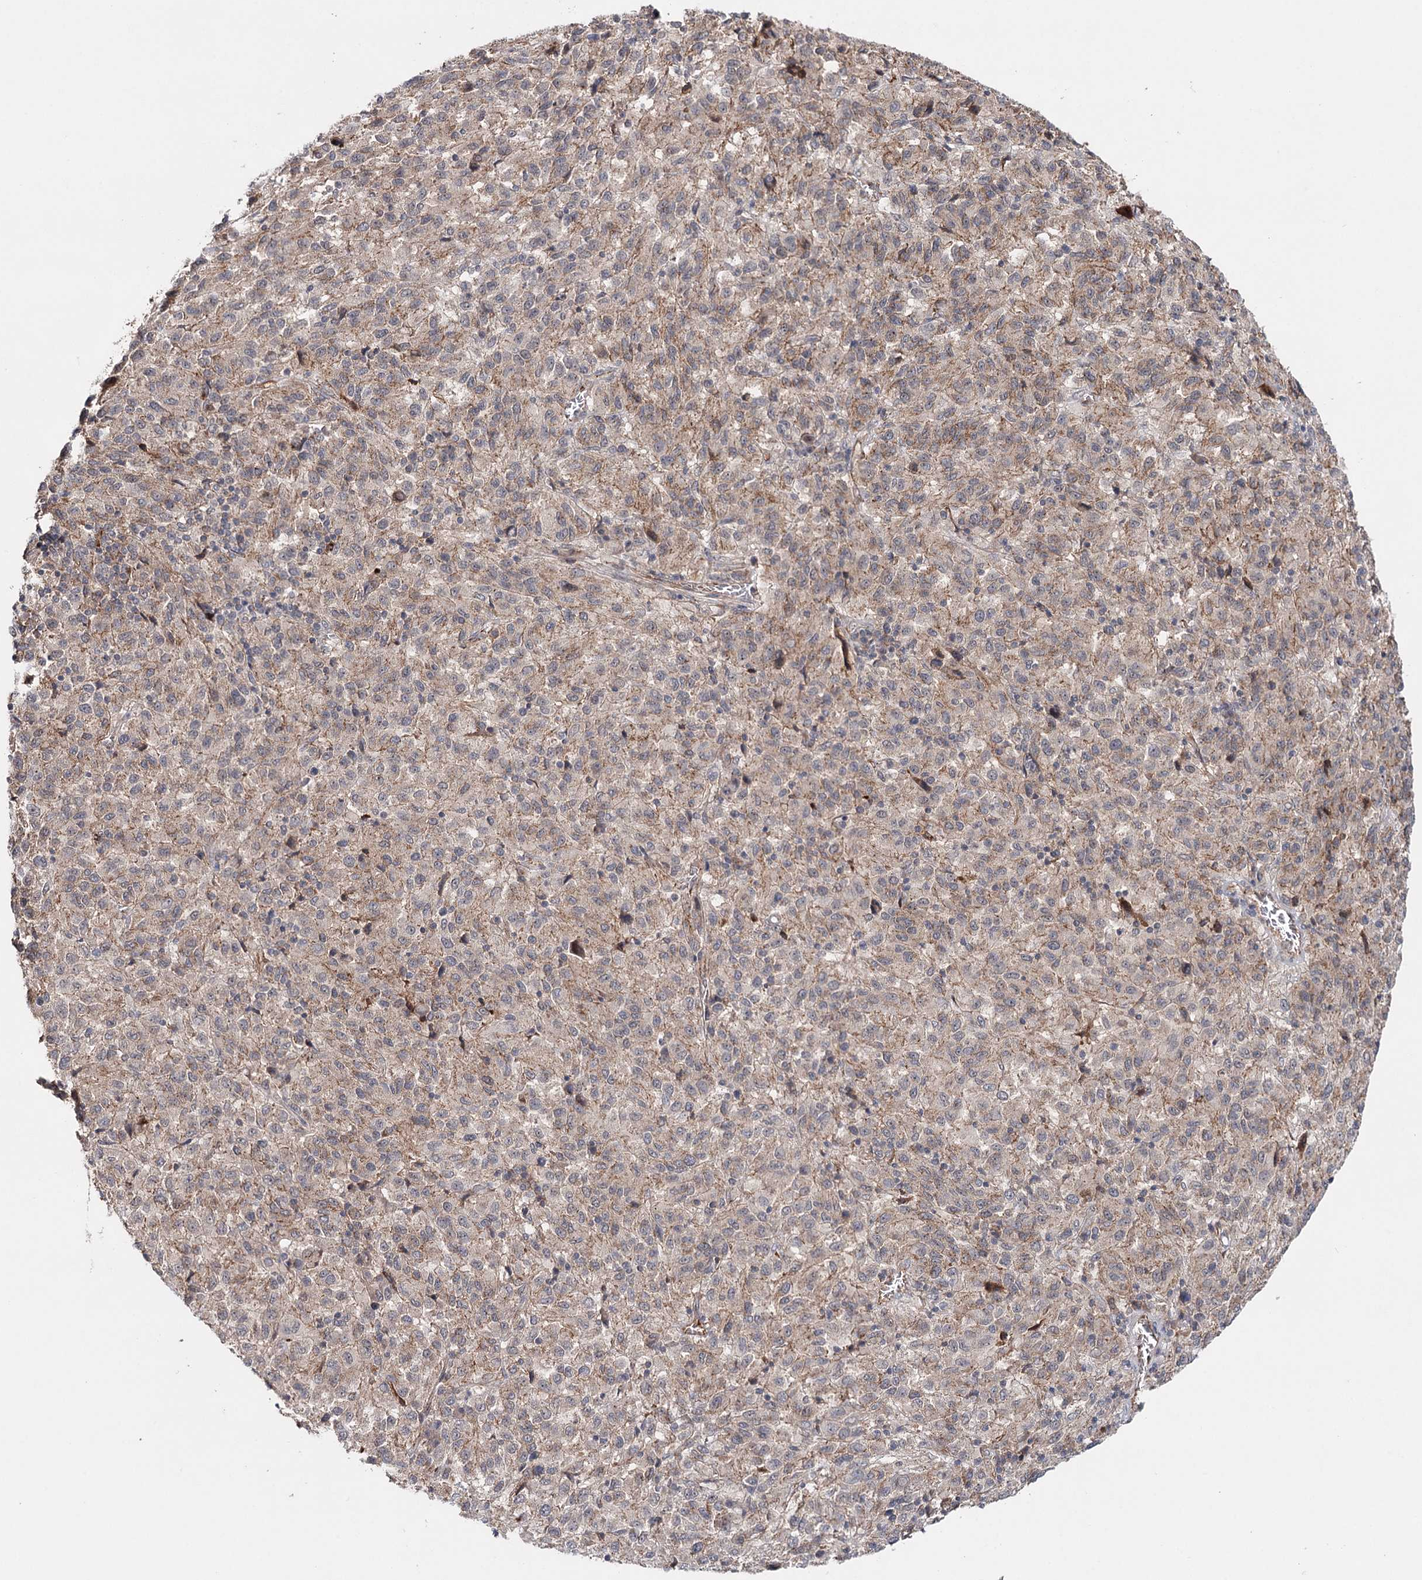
{"staining": {"intensity": "weak", "quantity": "<25%", "location": "cytoplasmic/membranous"}, "tissue": "melanoma", "cell_type": "Tumor cells", "image_type": "cancer", "snomed": [{"axis": "morphology", "description": "Malignant melanoma, Metastatic site"}, {"axis": "topography", "description": "Lung"}], "caption": "Melanoma was stained to show a protein in brown. There is no significant staining in tumor cells.", "gene": "PKP4", "patient": {"sex": "male", "age": 64}}